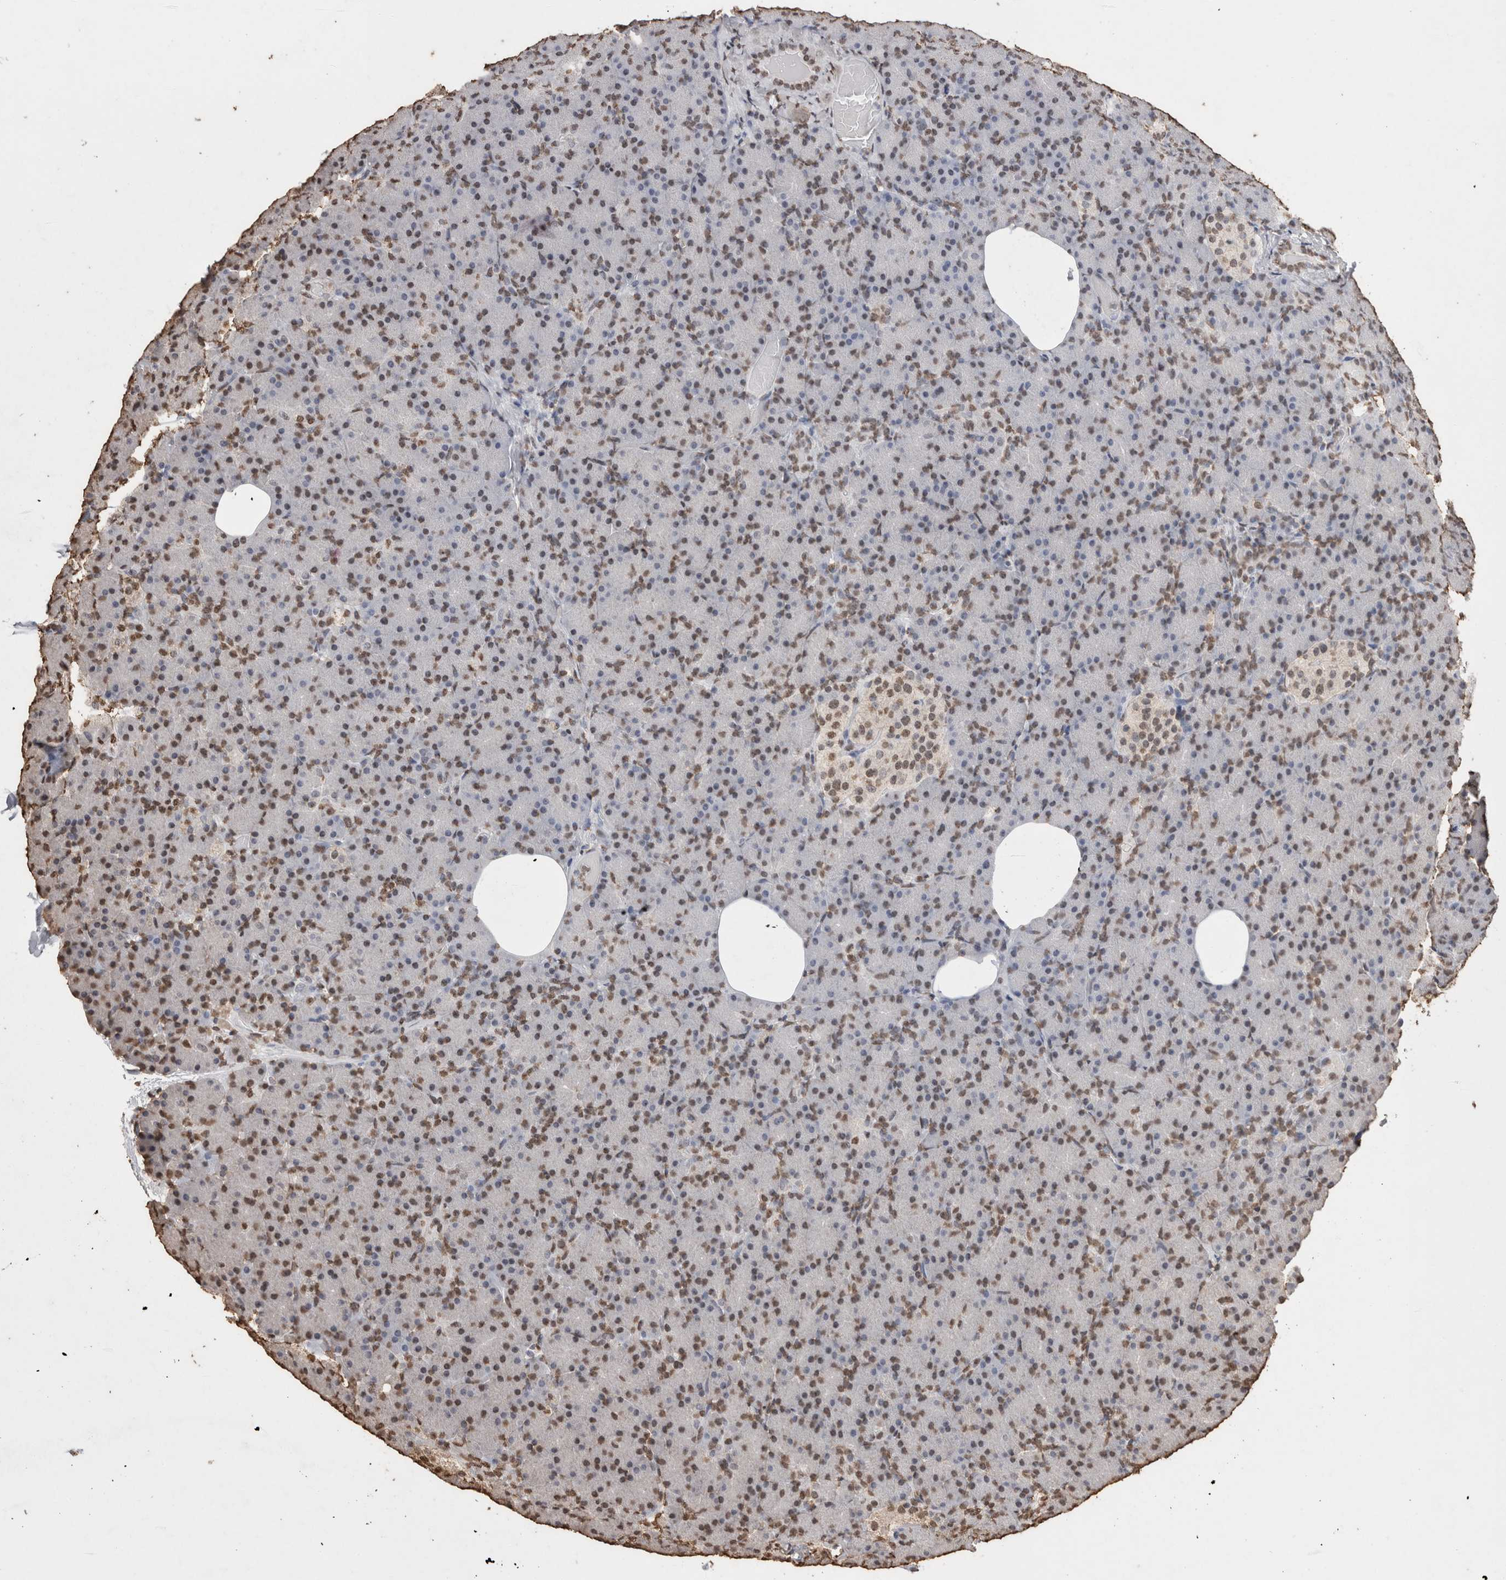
{"staining": {"intensity": "moderate", "quantity": "25%-75%", "location": "nuclear"}, "tissue": "pancreas", "cell_type": "Exocrine glandular cells", "image_type": "normal", "snomed": [{"axis": "morphology", "description": "Normal tissue, NOS"}, {"axis": "topography", "description": "Pancreas"}], "caption": "Moderate nuclear expression is appreciated in about 25%-75% of exocrine glandular cells in benign pancreas.", "gene": "NTHL1", "patient": {"sex": "female", "age": 43}}